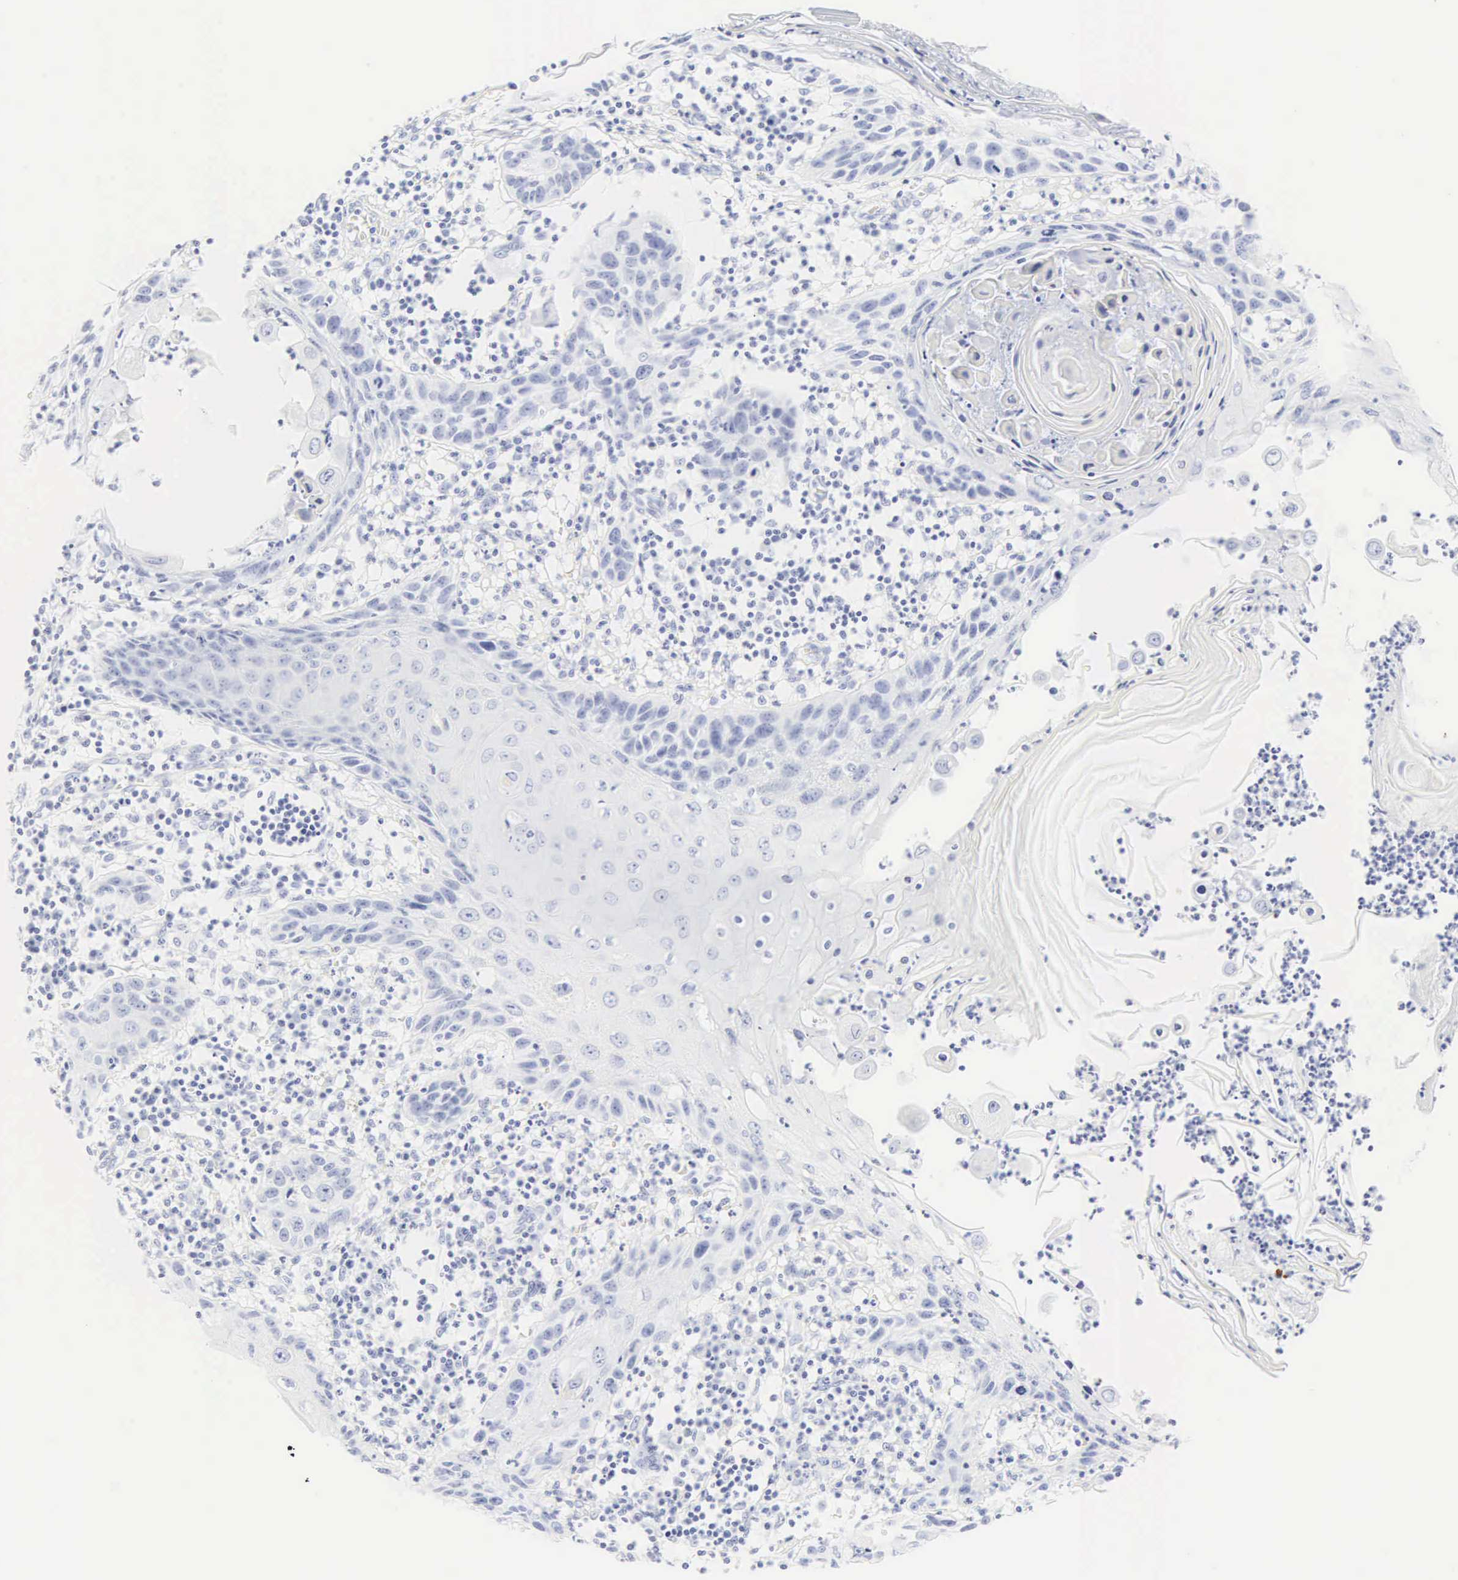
{"staining": {"intensity": "negative", "quantity": "none", "location": "none"}, "tissue": "skin cancer", "cell_type": "Tumor cells", "image_type": "cancer", "snomed": [{"axis": "morphology", "description": "Squamous cell carcinoma, NOS"}, {"axis": "topography", "description": "Skin"}], "caption": "This is an immunohistochemistry (IHC) micrograph of human skin squamous cell carcinoma. There is no staining in tumor cells.", "gene": "CGB3", "patient": {"sex": "female", "age": 74}}